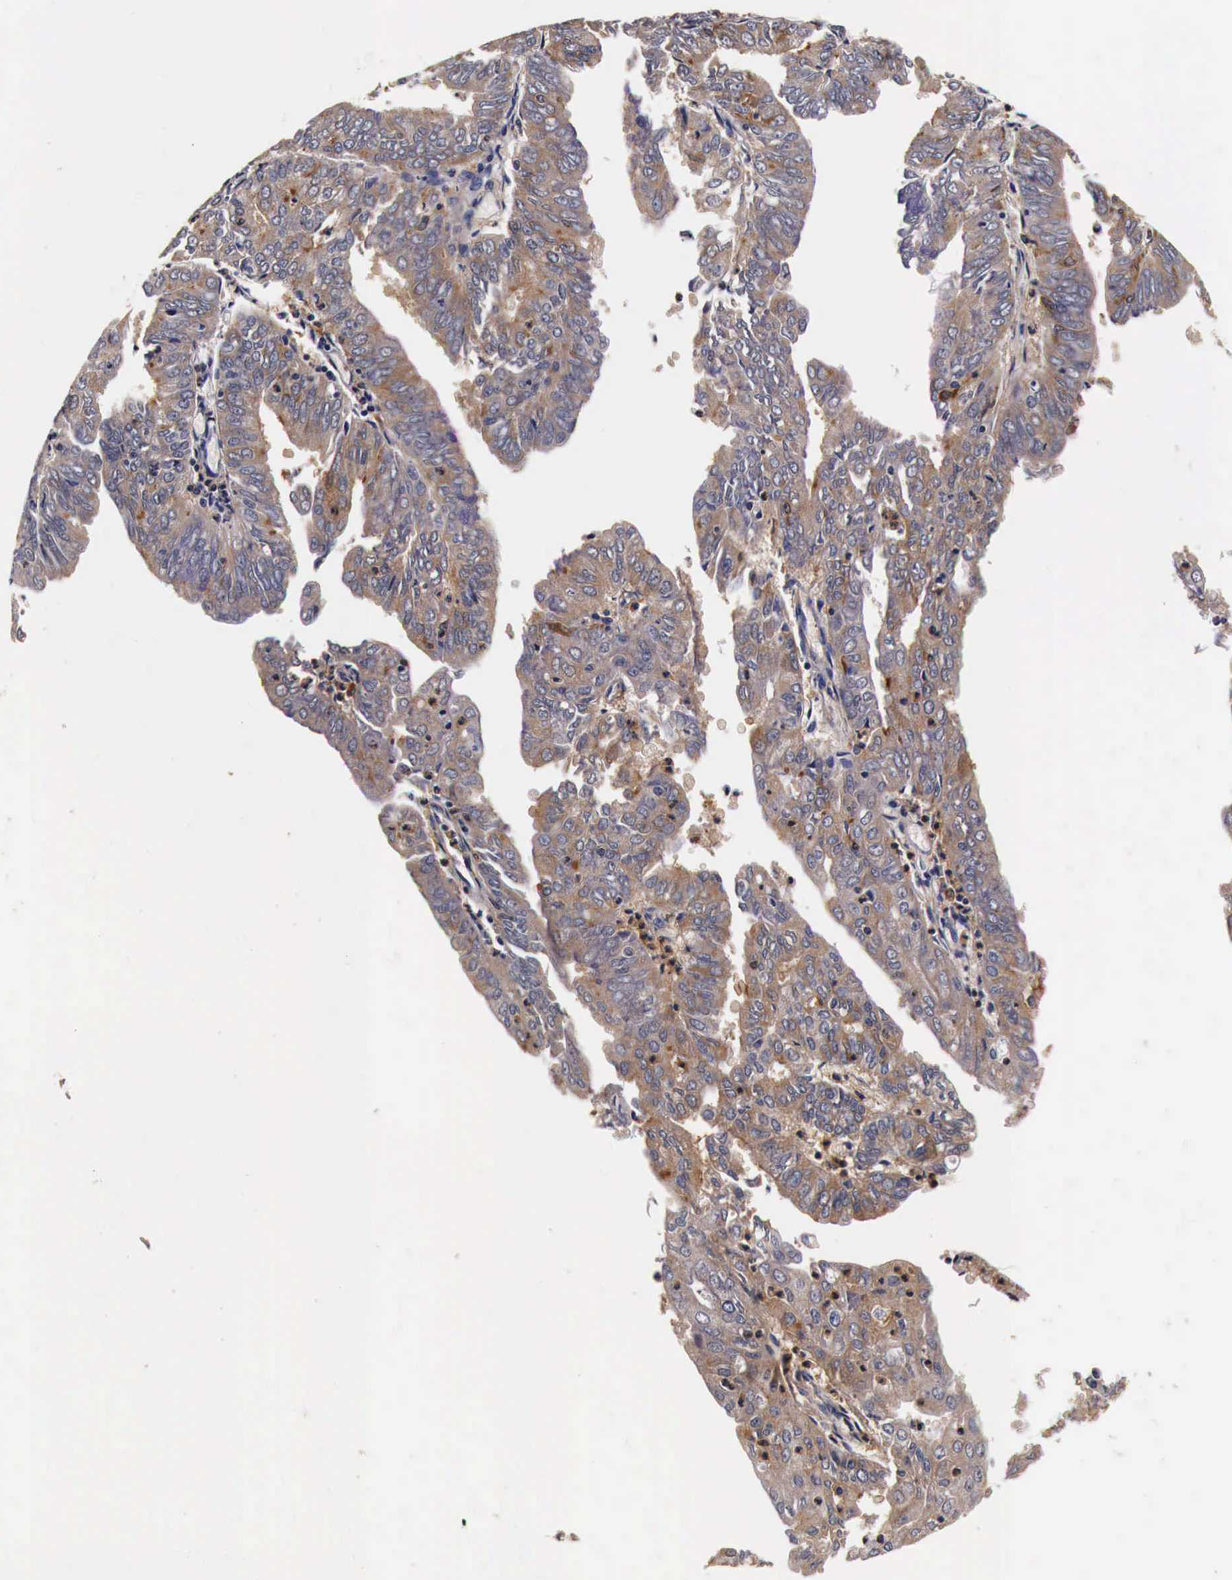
{"staining": {"intensity": "moderate", "quantity": "25%-75%", "location": "cytoplasmic/membranous"}, "tissue": "endometrial cancer", "cell_type": "Tumor cells", "image_type": "cancer", "snomed": [{"axis": "morphology", "description": "Adenocarcinoma, NOS"}, {"axis": "topography", "description": "Endometrium"}], "caption": "Moderate cytoplasmic/membranous staining is identified in about 25%-75% of tumor cells in endometrial cancer.", "gene": "RP2", "patient": {"sex": "female", "age": 79}}